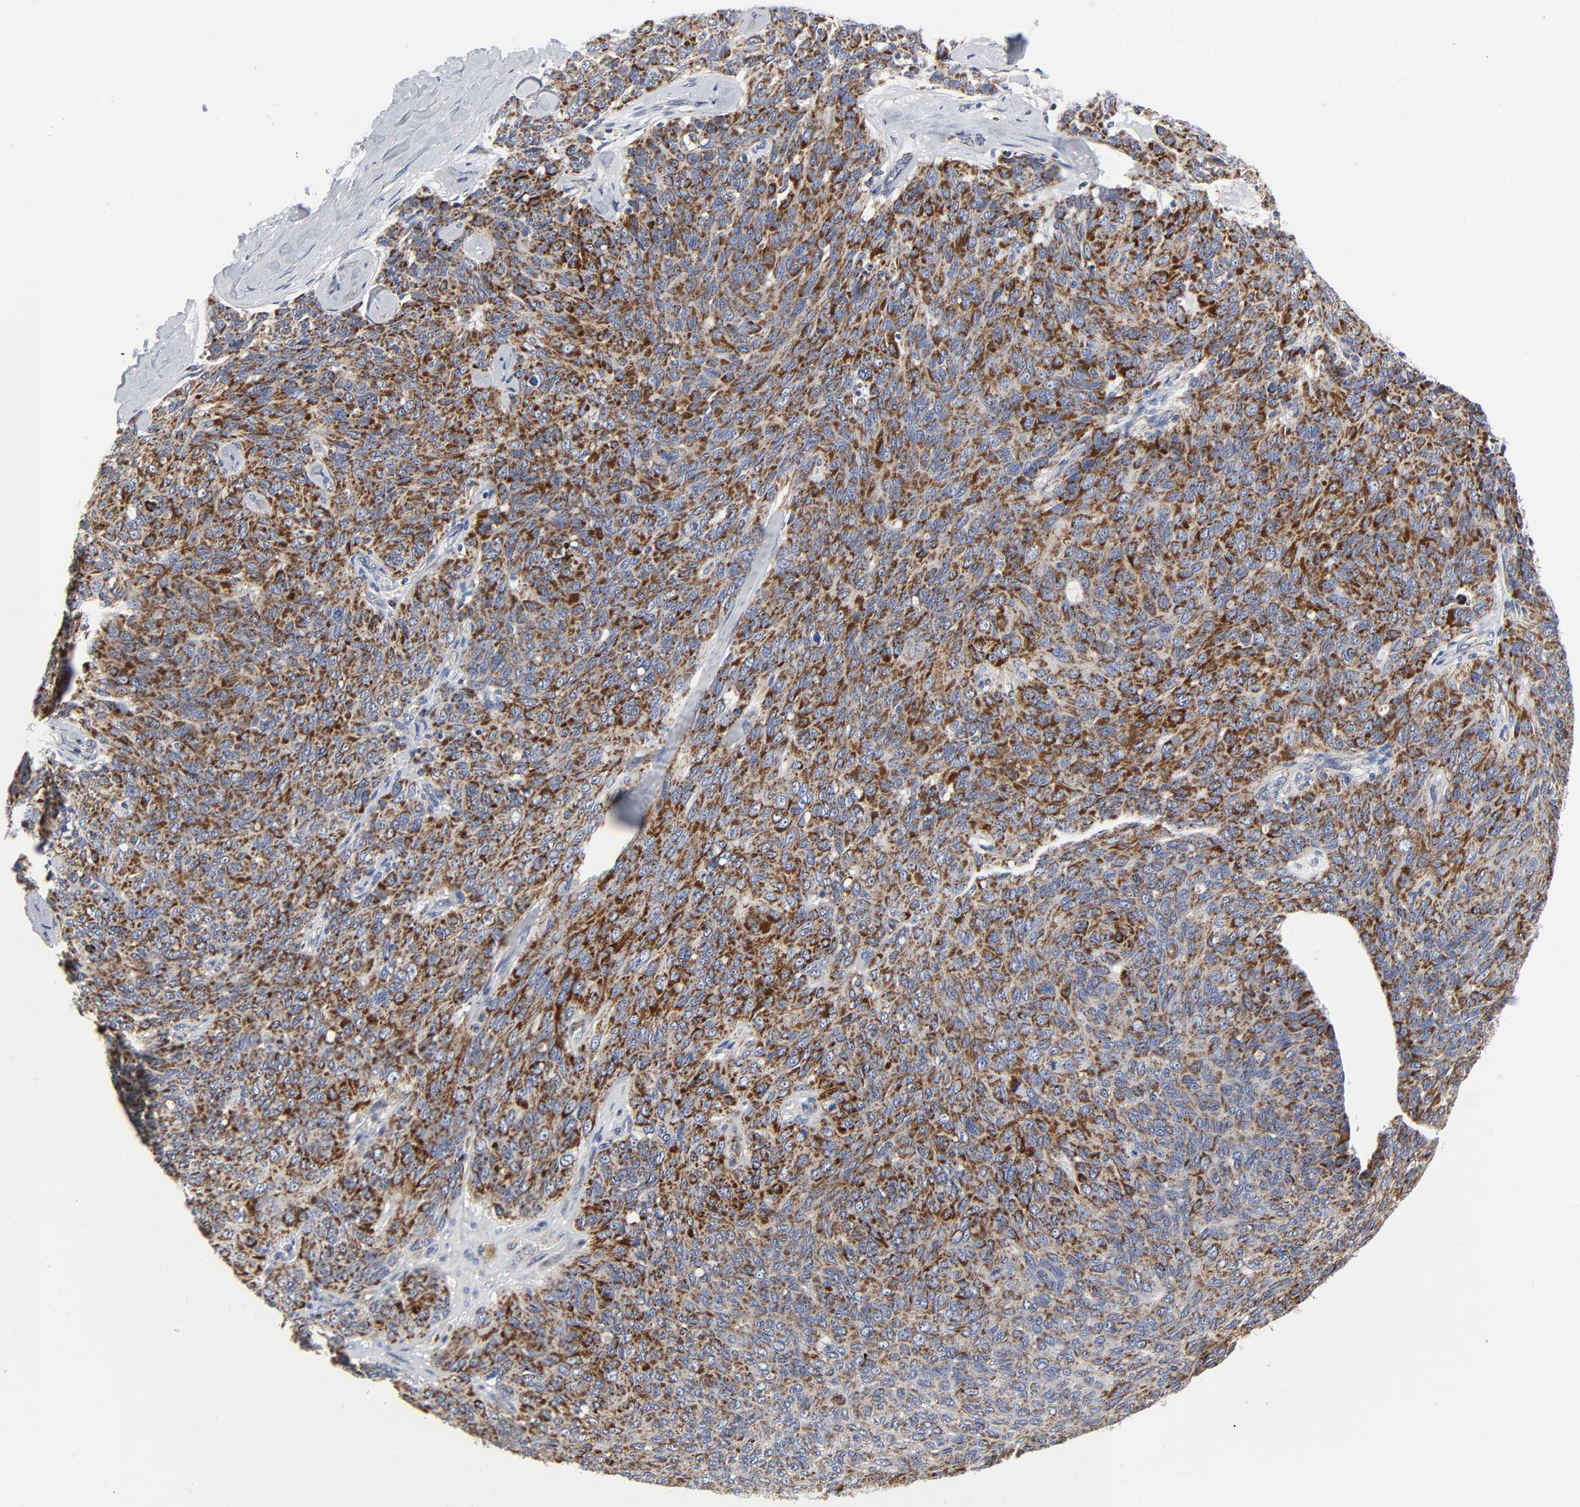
{"staining": {"intensity": "moderate", "quantity": ">75%", "location": "cytoplasmic/membranous"}, "tissue": "ovarian cancer", "cell_type": "Tumor cells", "image_type": "cancer", "snomed": [{"axis": "morphology", "description": "Carcinoma, endometroid"}, {"axis": "topography", "description": "Ovary"}], "caption": "Immunohistochemical staining of endometroid carcinoma (ovarian) shows moderate cytoplasmic/membranous protein positivity in approximately >75% of tumor cells.", "gene": "AOPEP", "patient": {"sex": "female", "age": 60}}